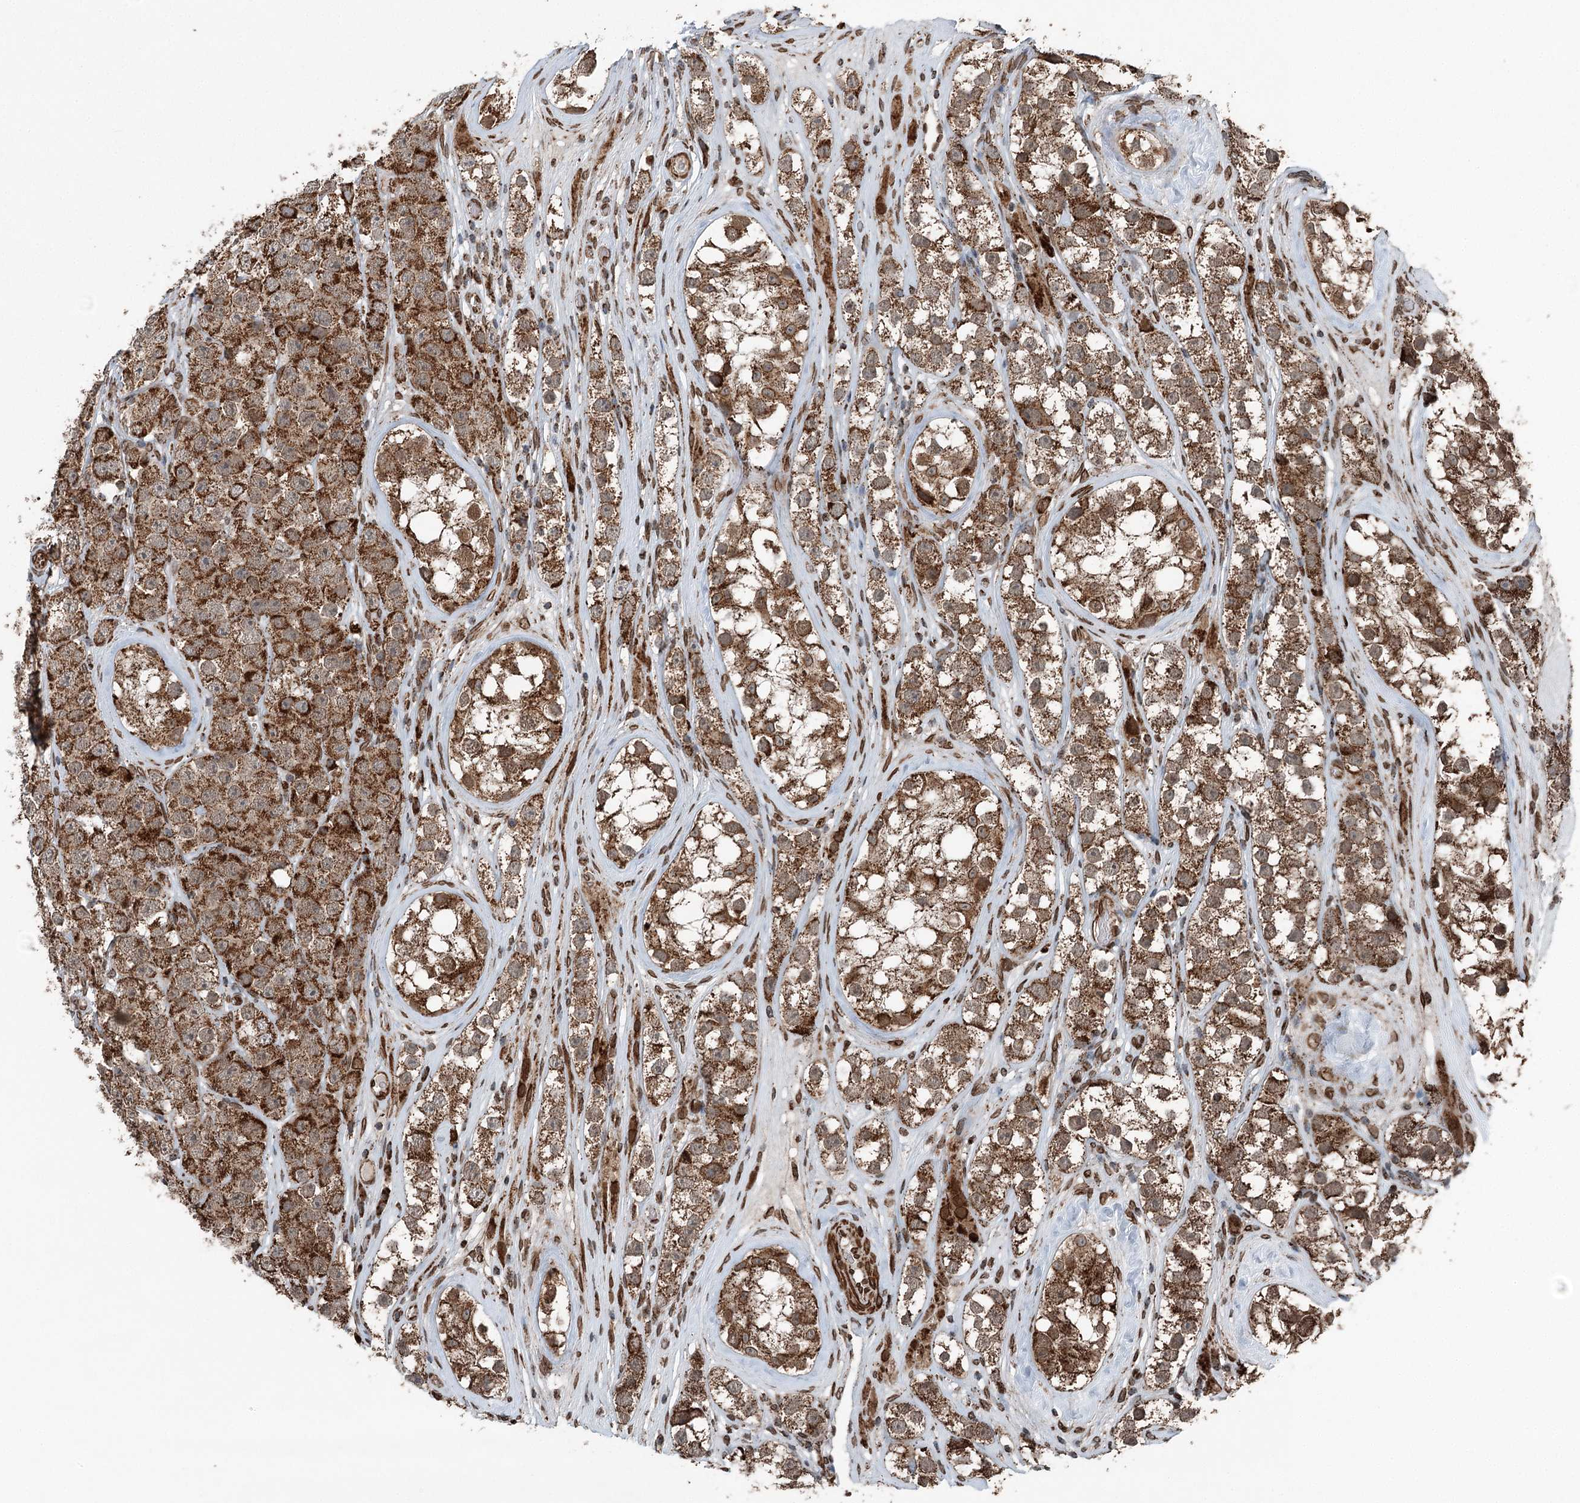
{"staining": {"intensity": "moderate", "quantity": ">75%", "location": "cytoplasmic/membranous"}, "tissue": "testis cancer", "cell_type": "Tumor cells", "image_type": "cancer", "snomed": [{"axis": "morphology", "description": "Seminoma, NOS"}, {"axis": "topography", "description": "Testis"}], "caption": "Immunohistochemistry (IHC) (DAB (3,3'-diaminobenzidine)) staining of human testis seminoma reveals moderate cytoplasmic/membranous protein expression in approximately >75% of tumor cells. (IHC, brightfield microscopy, high magnification).", "gene": "BCKDHA", "patient": {"sex": "male", "age": 28}}